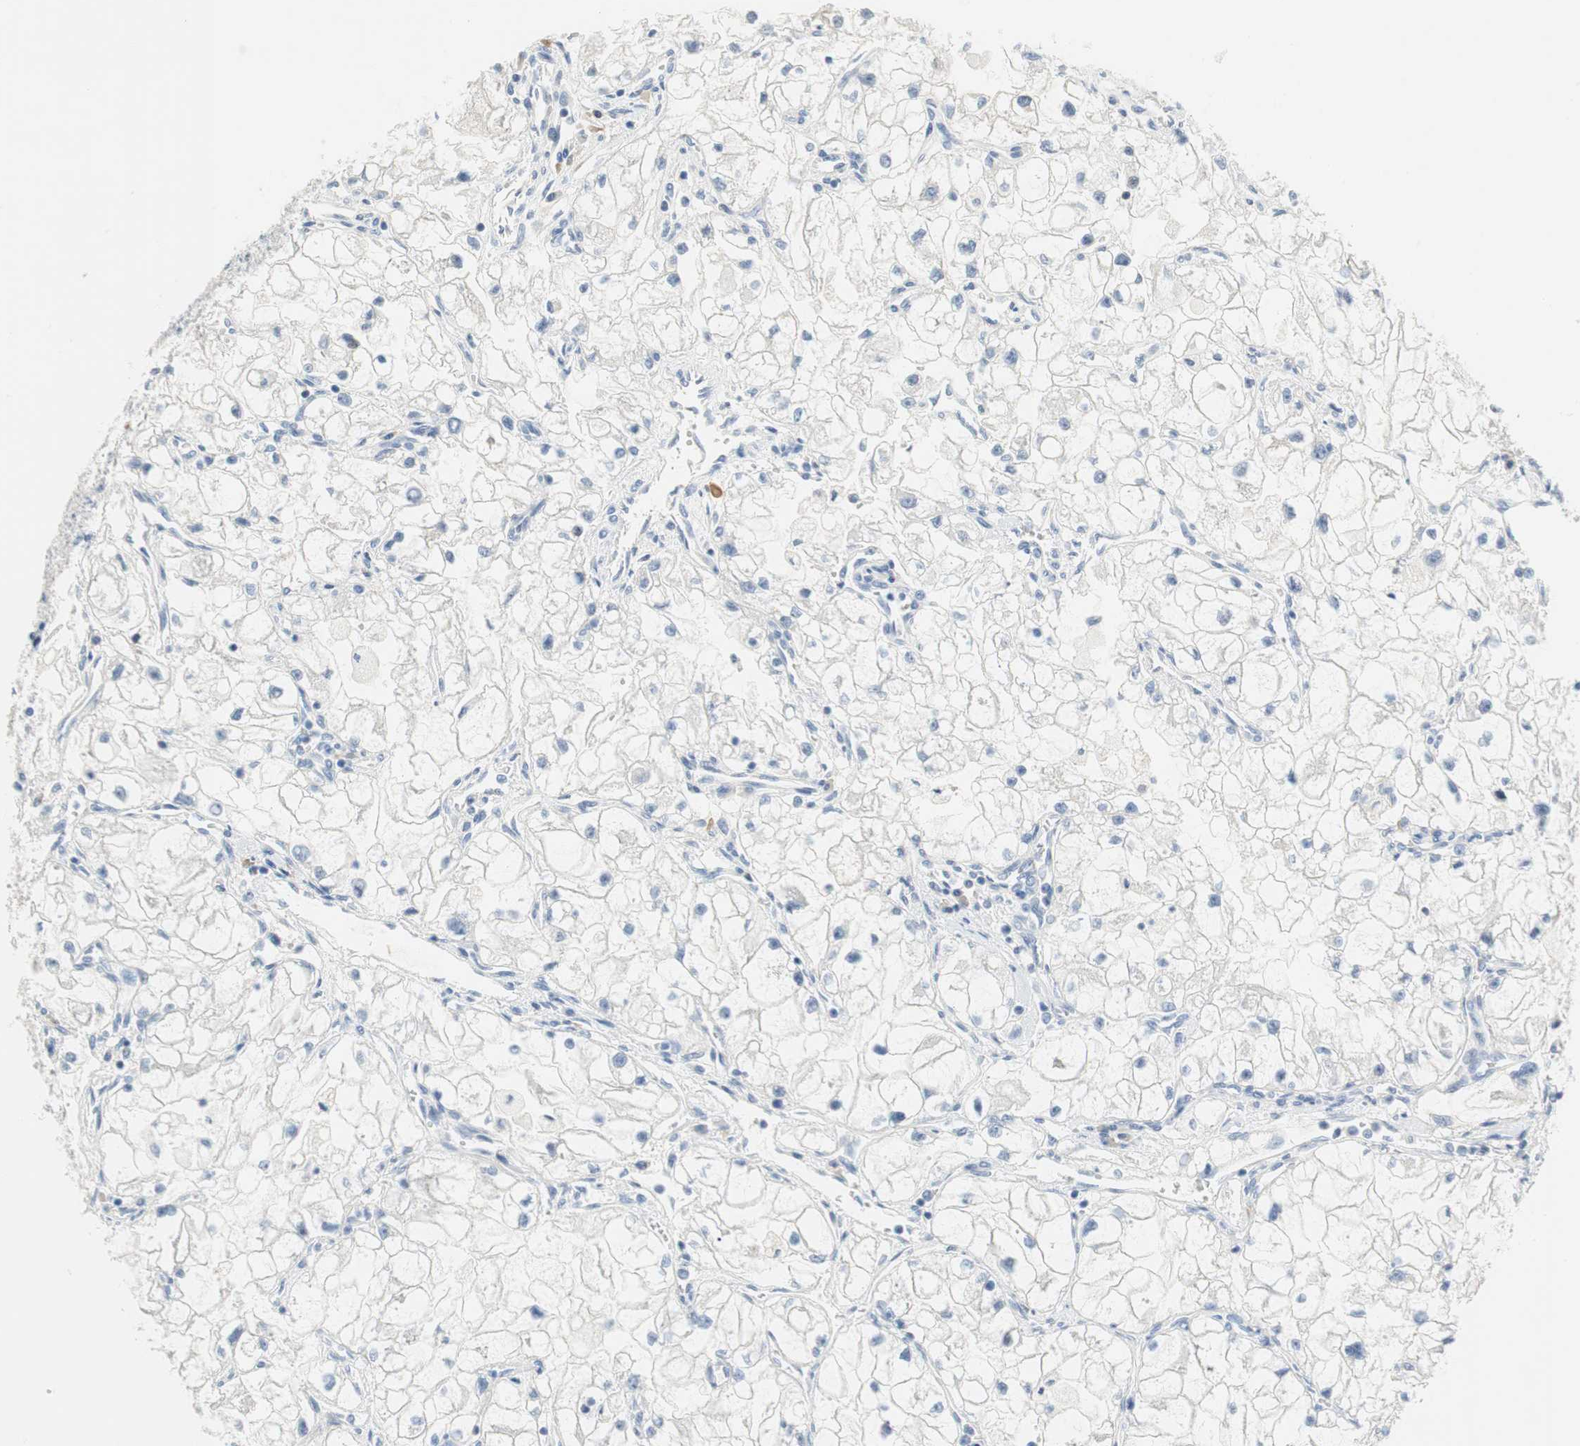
{"staining": {"intensity": "negative", "quantity": "none", "location": "none"}, "tissue": "renal cancer", "cell_type": "Tumor cells", "image_type": "cancer", "snomed": [{"axis": "morphology", "description": "Adenocarcinoma, NOS"}, {"axis": "topography", "description": "Kidney"}], "caption": "There is no significant expression in tumor cells of renal cancer (adenocarcinoma).", "gene": "CCM2L", "patient": {"sex": "female", "age": 70}}